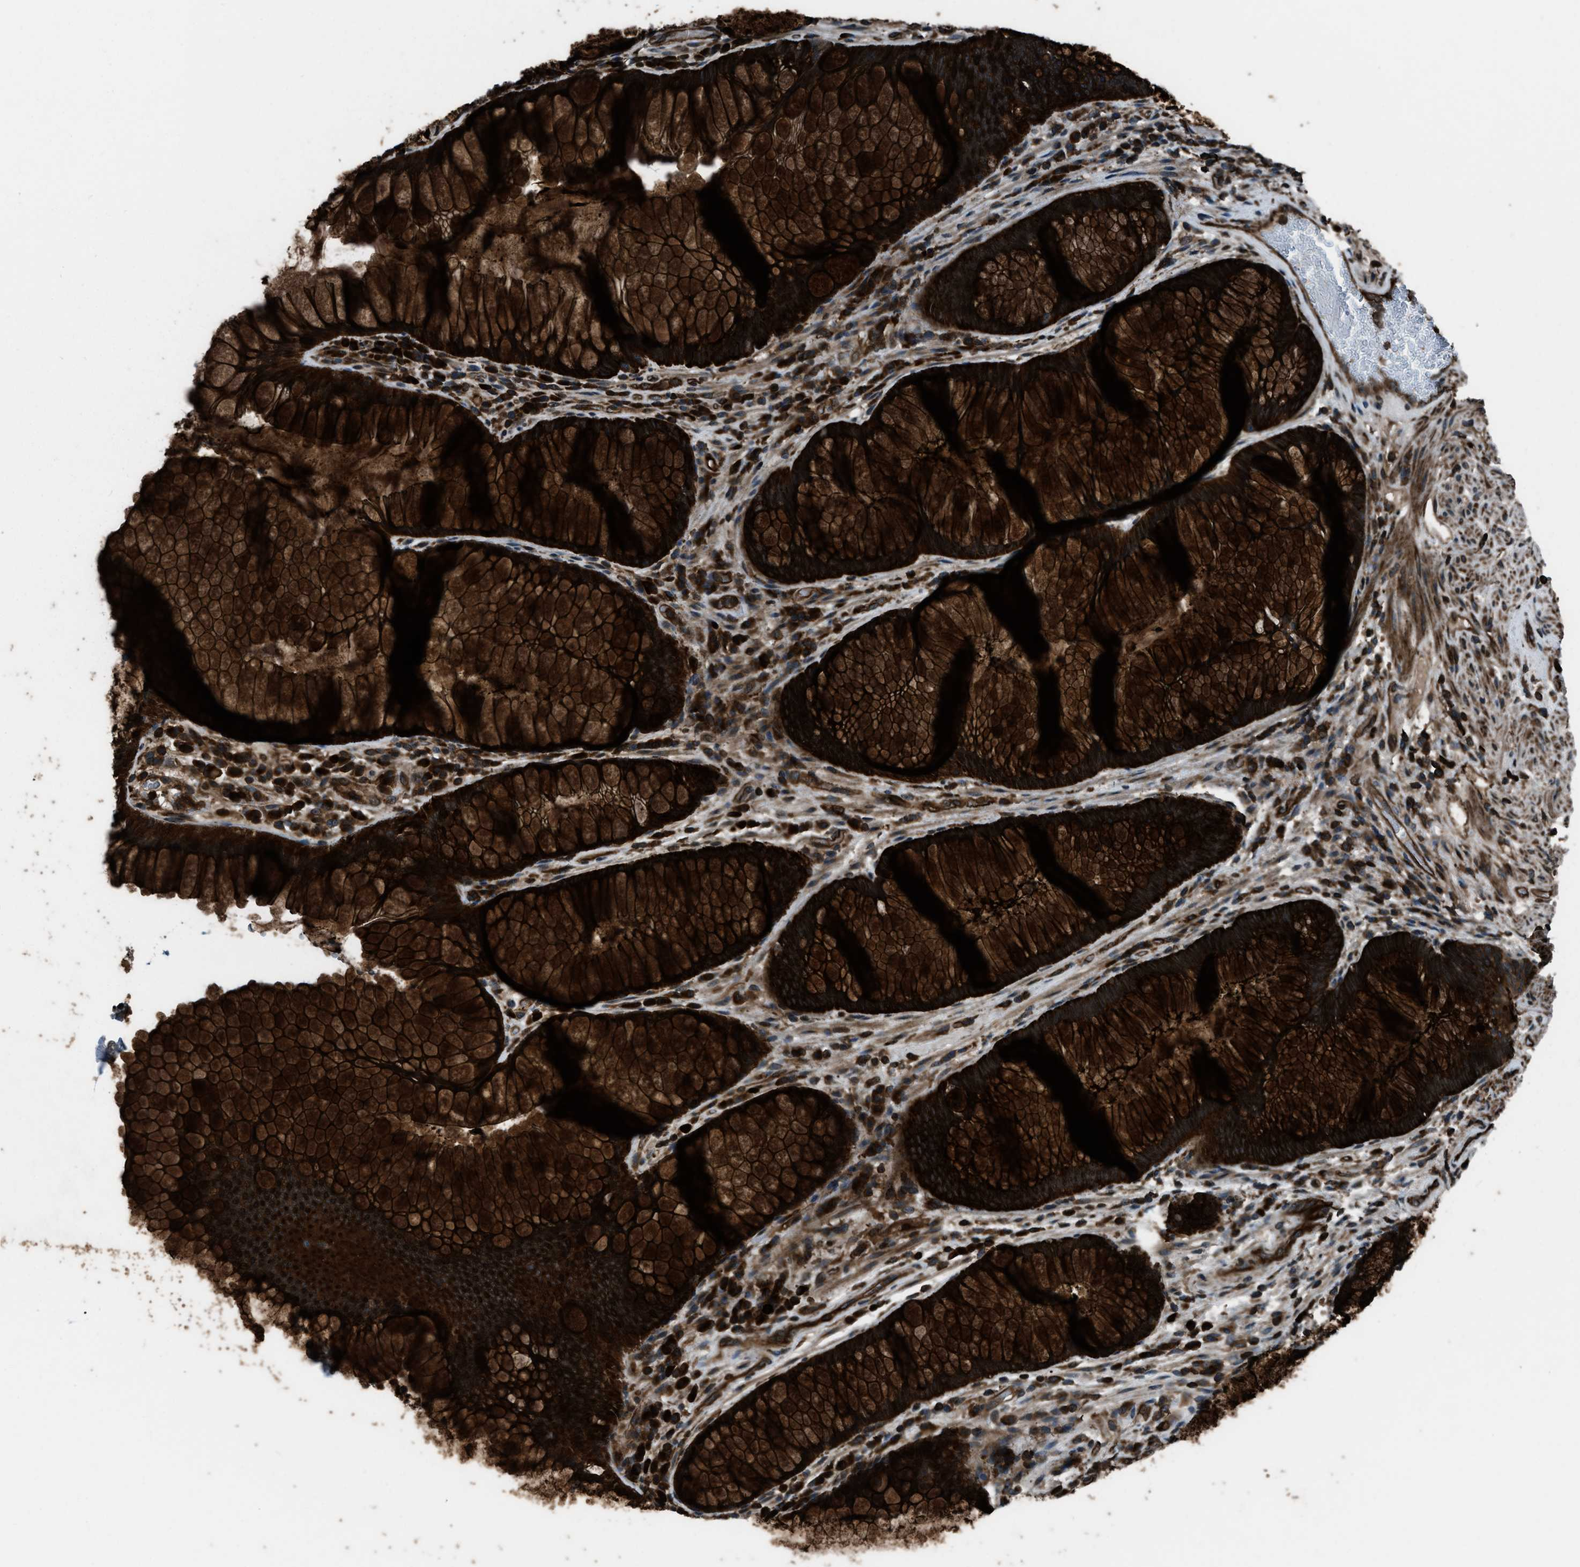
{"staining": {"intensity": "strong", "quantity": ">75%", "location": "cytoplasmic/membranous,nuclear"}, "tissue": "rectum", "cell_type": "Glandular cells", "image_type": "normal", "snomed": [{"axis": "morphology", "description": "Normal tissue, NOS"}, {"axis": "topography", "description": "Rectum"}], "caption": "This is a histology image of immunohistochemistry (IHC) staining of unremarkable rectum, which shows strong positivity in the cytoplasmic/membranous,nuclear of glandular cells.", "gene": "SNX30", "patient": {"sex": "male", "age": 51}}